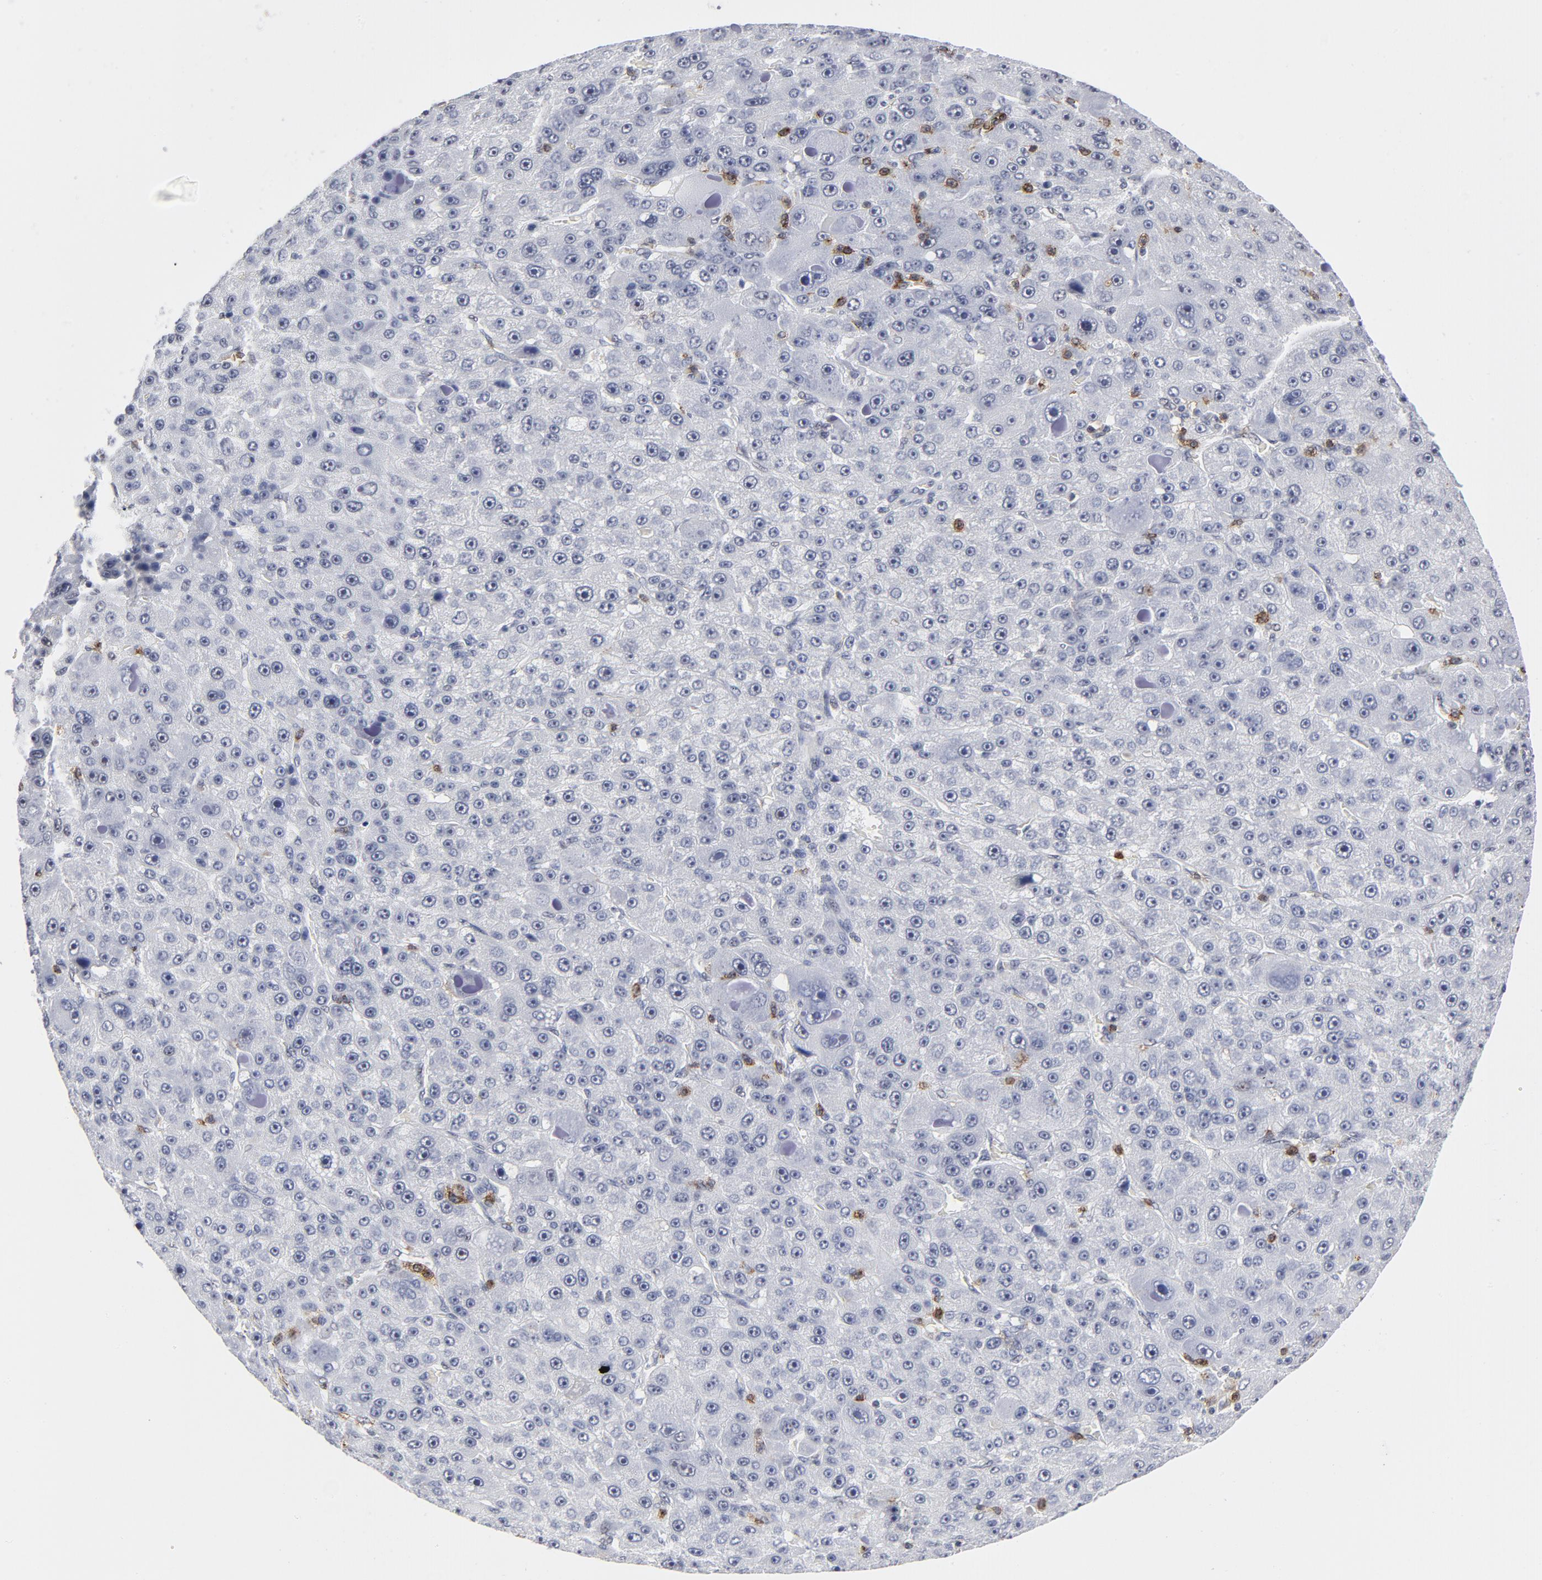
{"staining": {"intensity": "negative", "quantity": "none", "location": "none"}, "tissue": "liver cancer", "cell_type": "Tumor cells", "image_type": "cancer", "snomed": [{"axis": "morphology", "description": "Carcinoma, Hepatocellular, NOS"}, {"axis": "topography", "description": "Liver"}], "caption": "A histopathology image of liver hepatocellular carcinoma stained for a protein reveals no brown staining in tumor cells.", "gene": "CD2", "patient": {"sex": "male", "age": 76}}